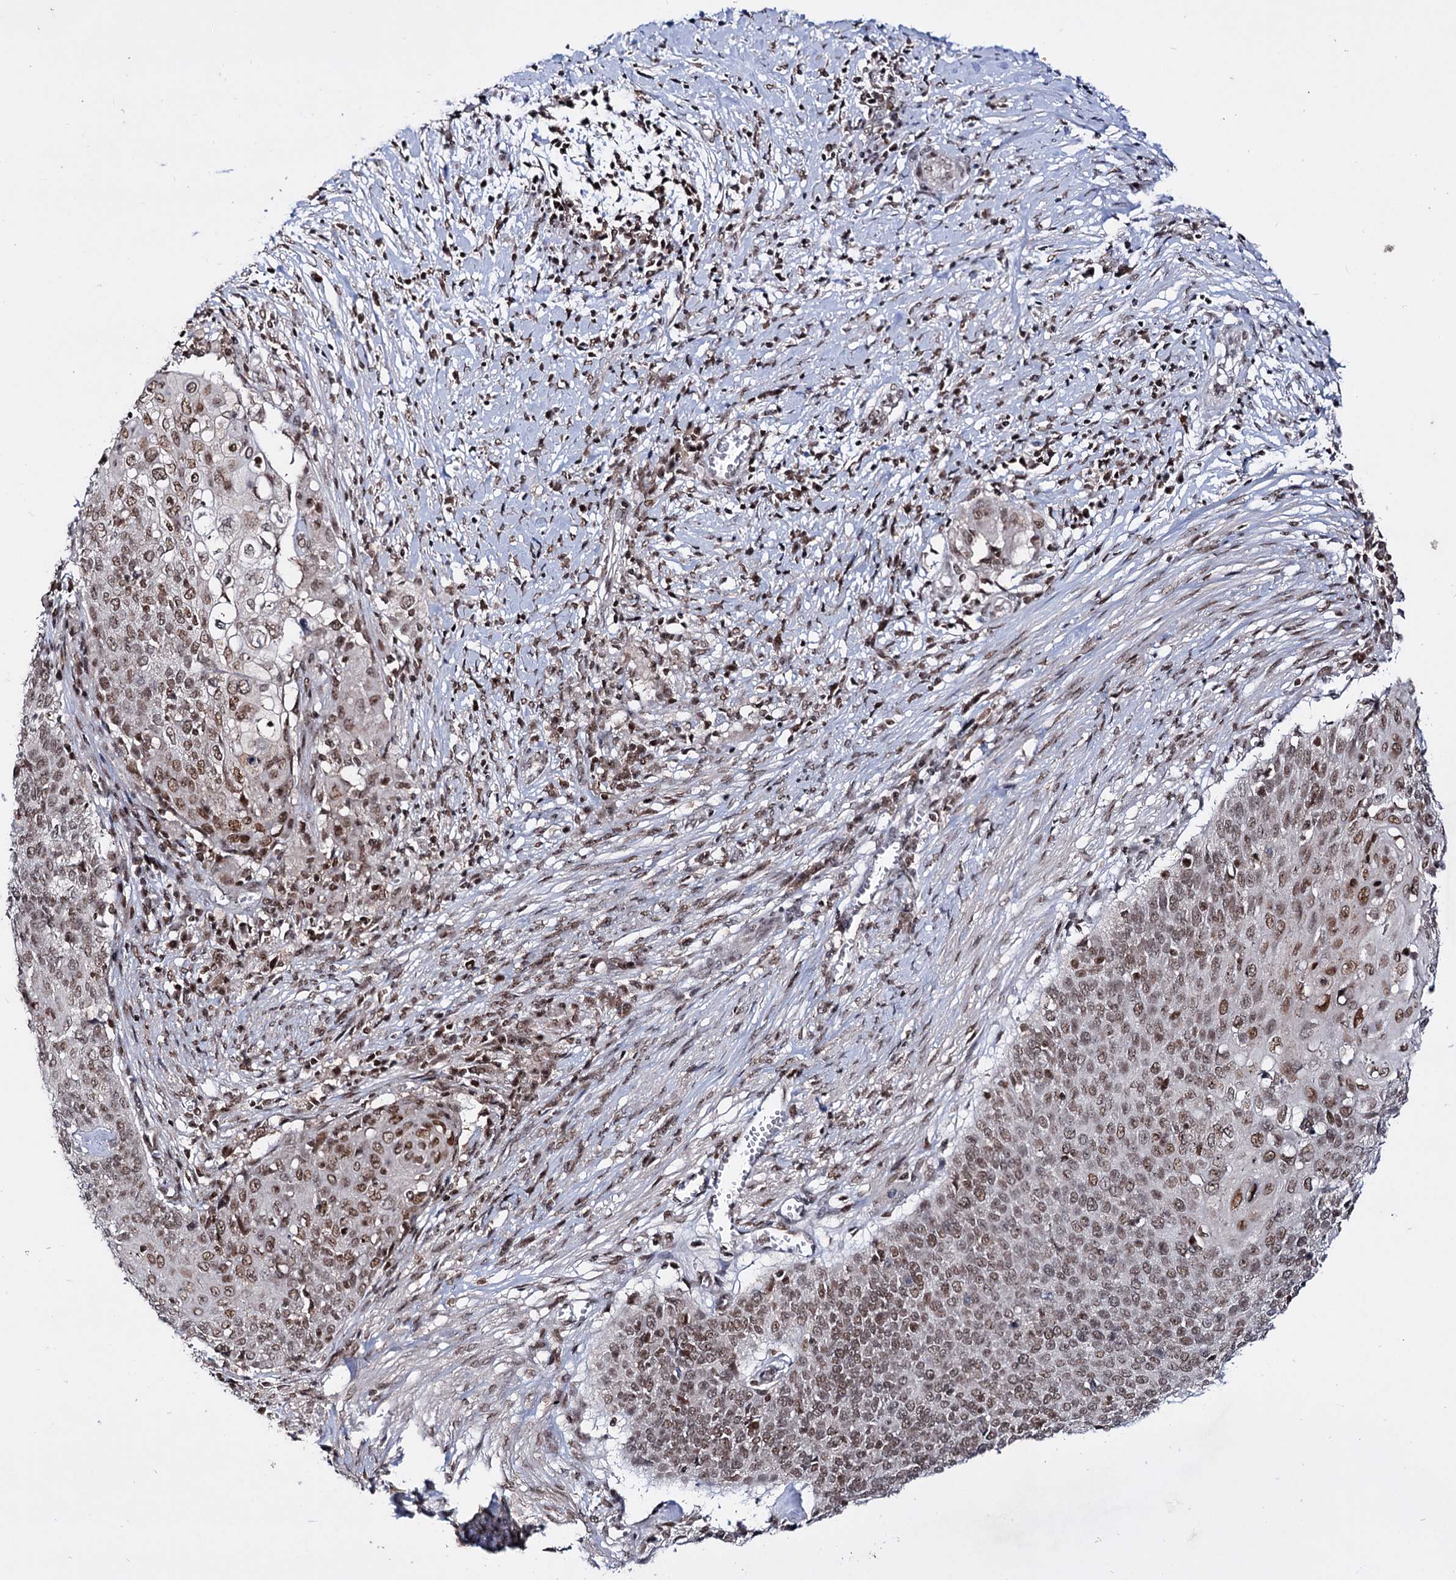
{"staining": {"intensity": "moderate", "quantity": ">75%", "location": "nuclear"}, "tissue": "cervical cancer", "cell_type": "Tumor cells", "image_type": "cancer", "snomed": [{"axis": "morphology", "description": "Squamous cell carcinoma, NOS"}, {"axis": "topography", "description": "Cervix"}], "caption": "Immunohistochemical staining of human cervical cancer (squamous cell carcinoma) demonstrates medium levels of moderate nuclear positivity in about >75% of tumor cells.", "gene": "SMCHD1", "patient": {"sex": "female", "age": 39}}